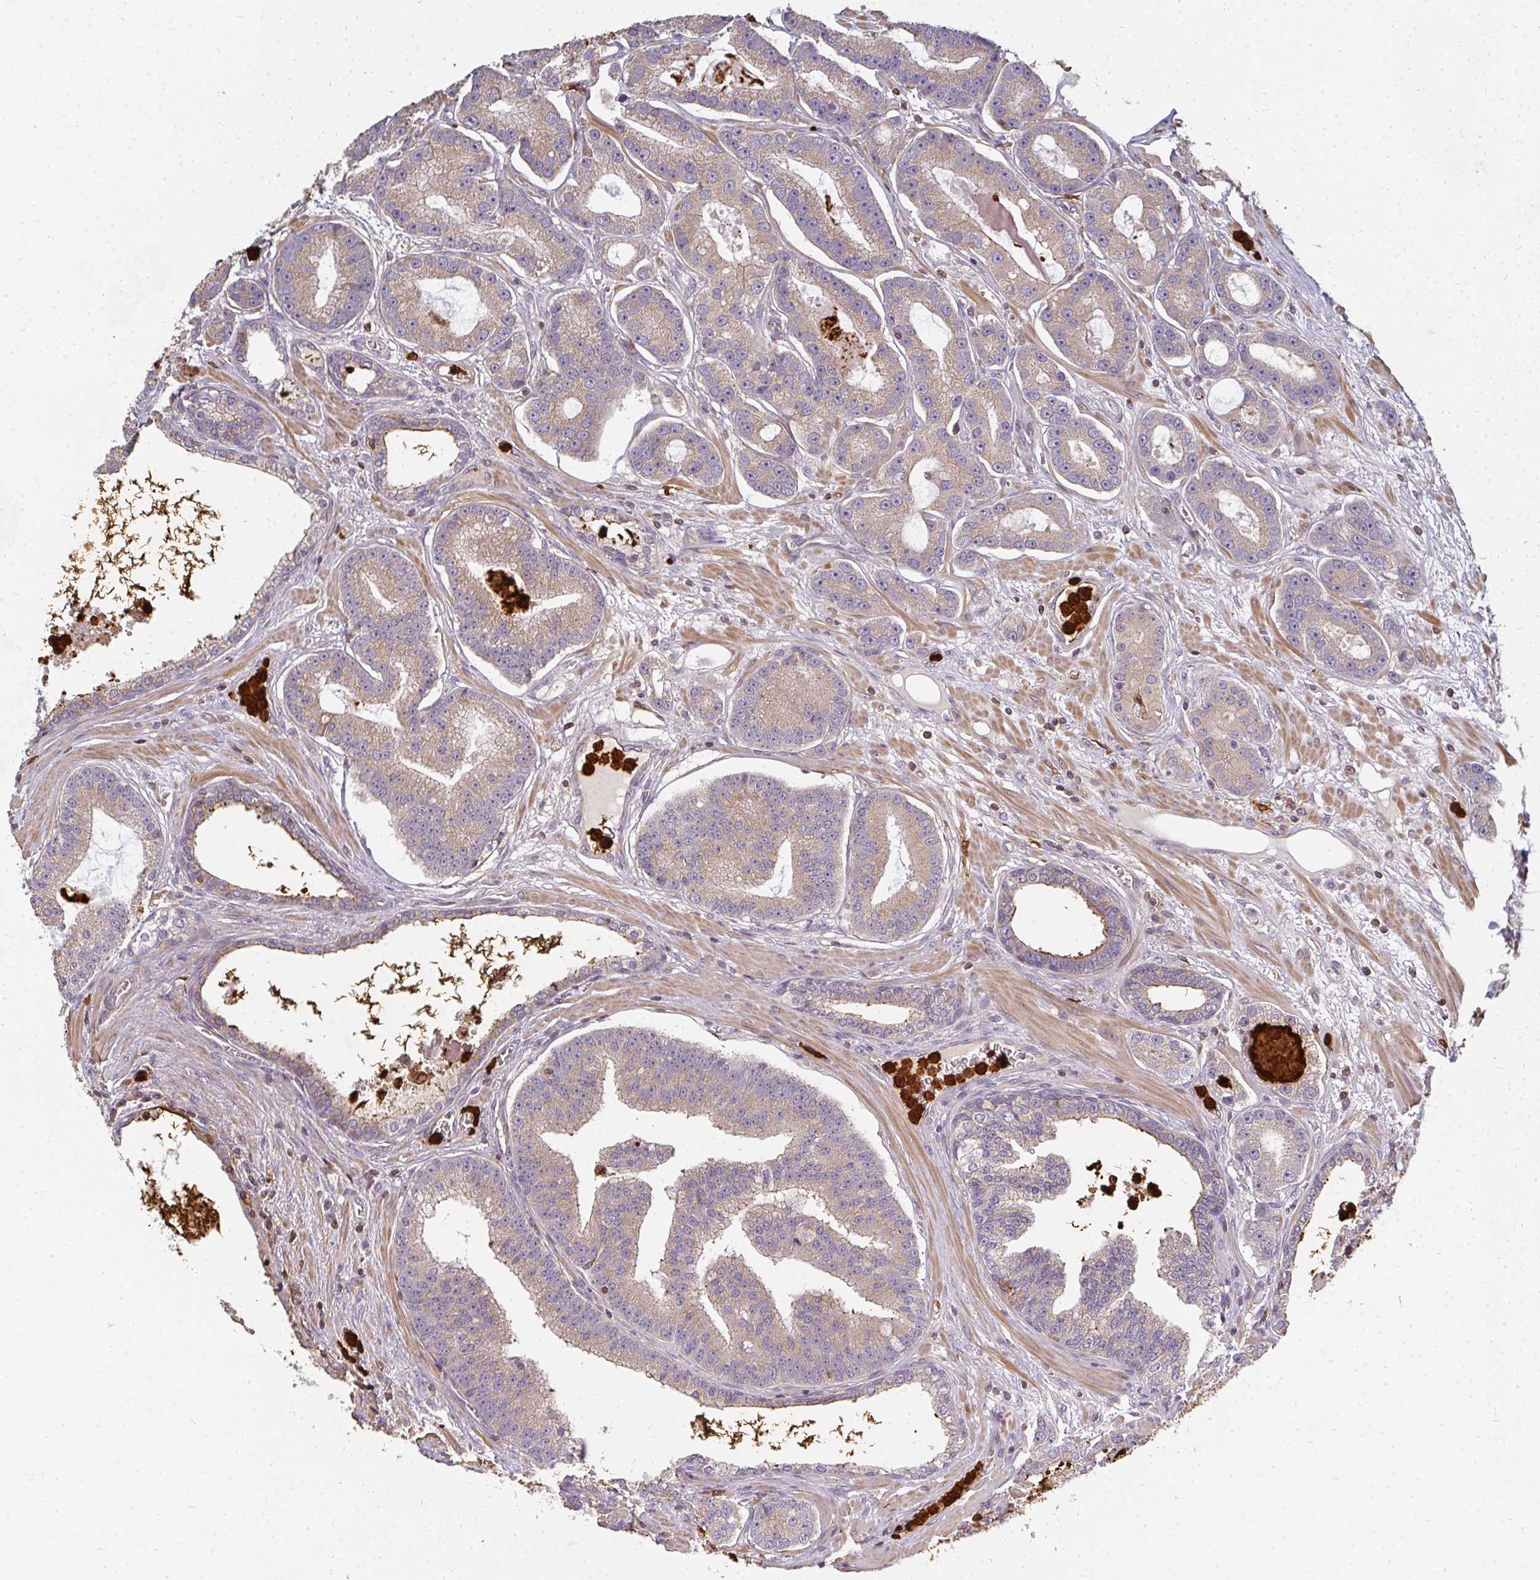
{"staining": {"intensity": "moderate", "quantity": ">75%", "location": "cytoplasmic/membranous"}, "tissue": "prostate cancer", "cell_type": "Tumor cells", "image_type": "cancer", "snomed": [{"axis": "morphology", "description": "Adenocarcinoma, High grade"}, {"axis": "topography", "description": "Prostate"}], "caption": "Immunohistochemical staining of prostate cancer (high-grade adenocarcinoma) displays medium levels of moderate cytoplasmic/membranous staining in approximately >75% of tumor cells.", "gene": "CNTRL", "patient": {"sex": "male", "age": 65}}